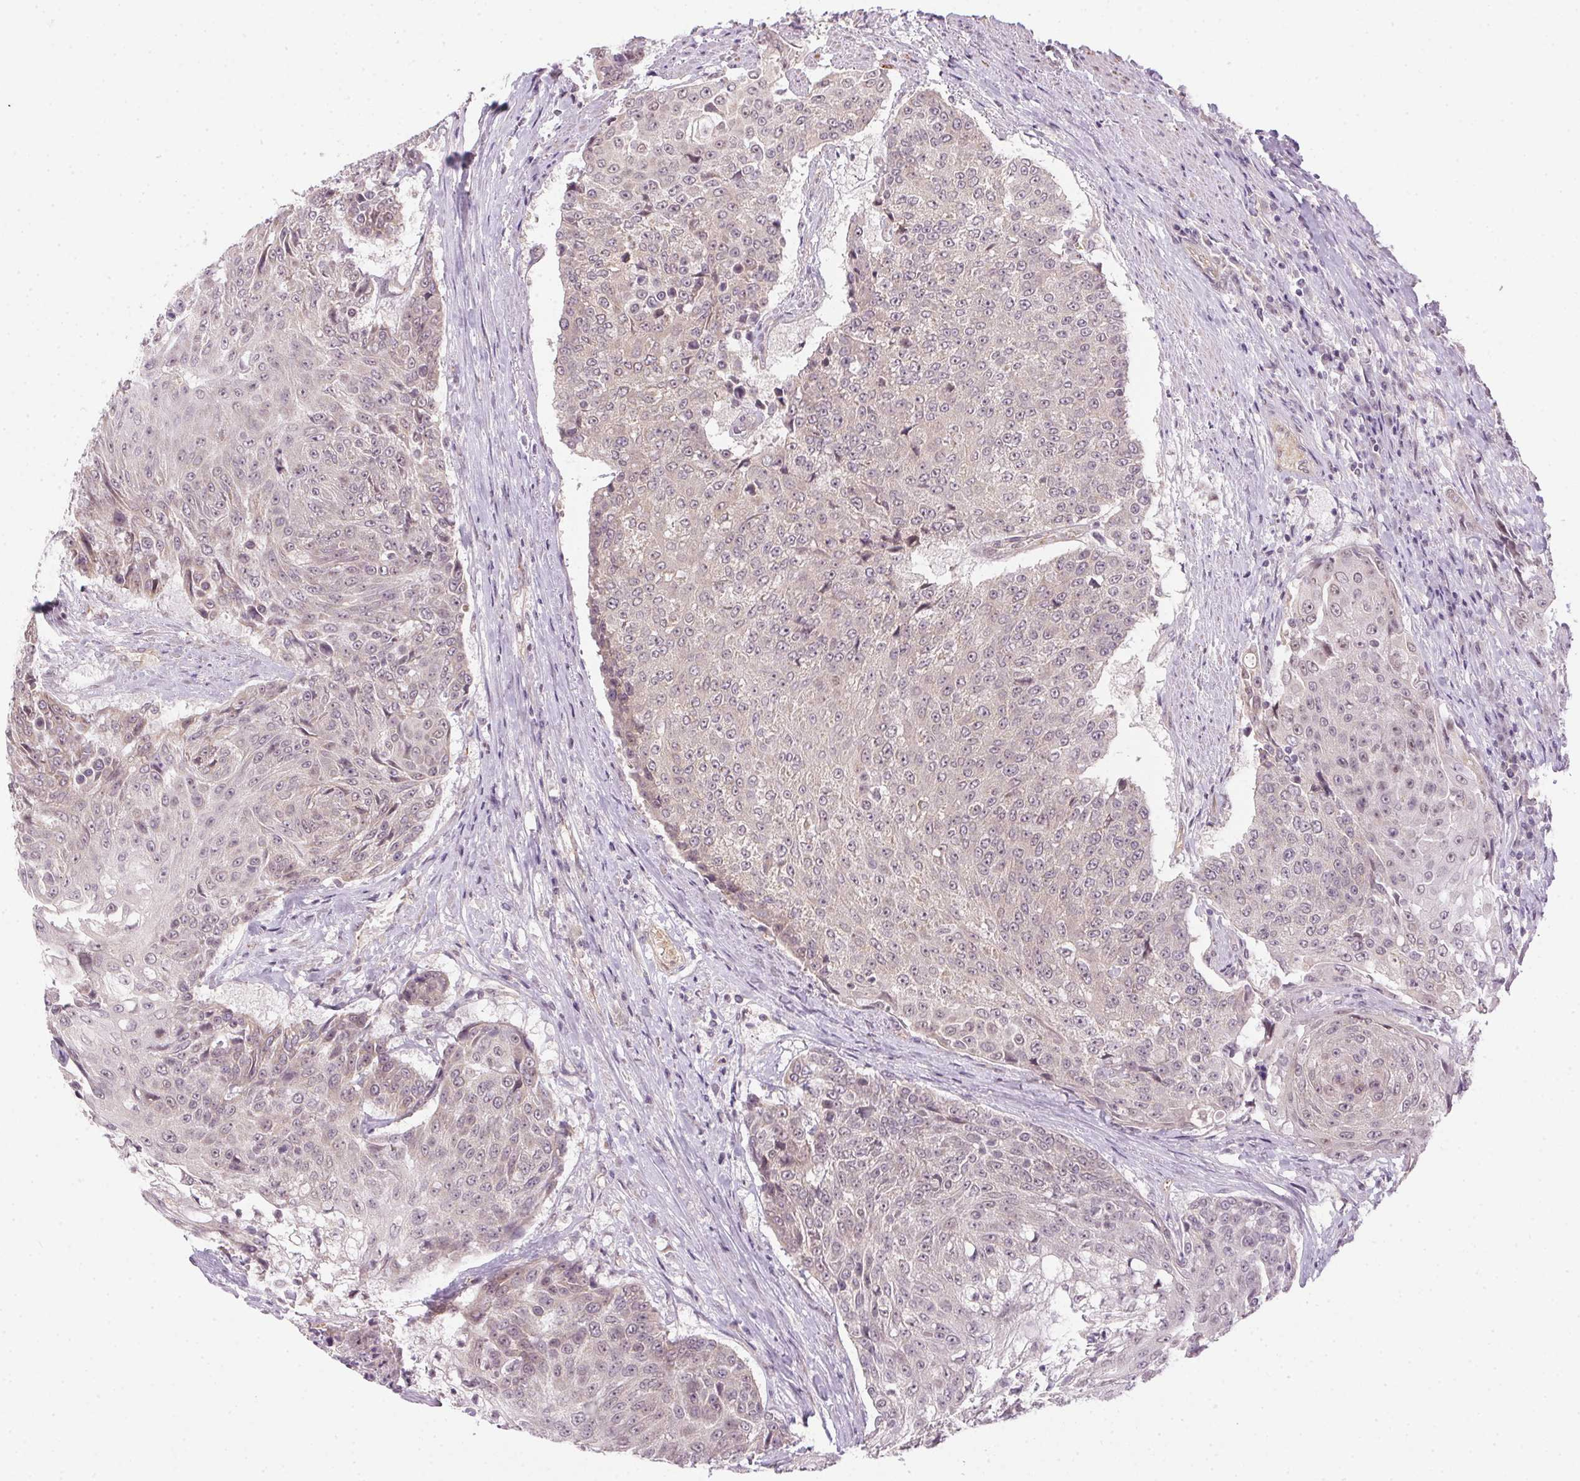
{"staining": {"intensity": "negative", "quantity": "none", "location": "none"}, "tissue": "urothelial cancer", "cell_type": "Tumor cells", "image_type": "cancer", "snomed": [{"axis": "morphology", "description": "Urothelial carcinoma, High grade"}, {"axis": "topography", "description": "Urinary bladder"}], "caption": "Tumor cells are negative for protein expression in human urothelial cancer.", "gene": "CFAP92", "patient": {"sex": "female", "age": 63}}